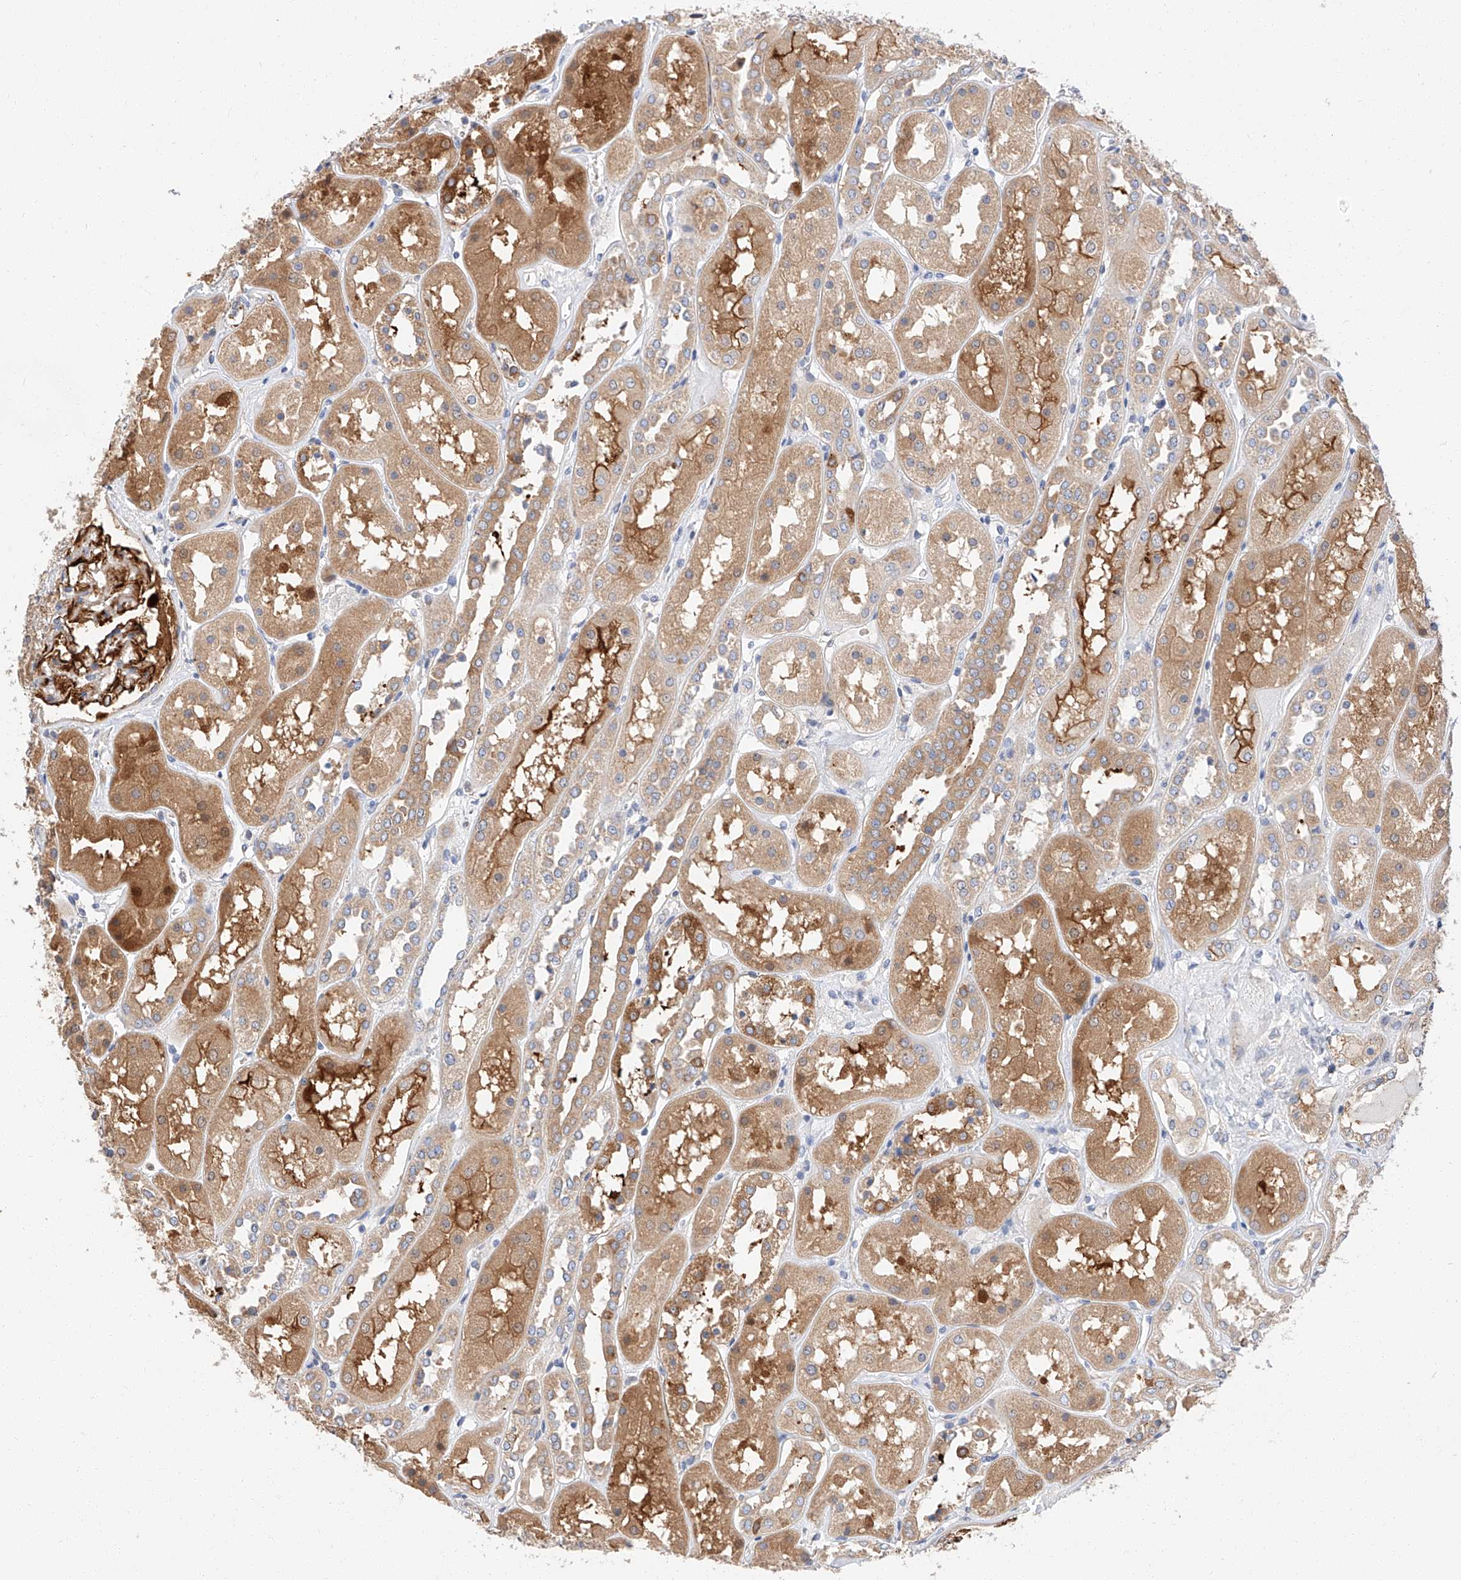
{"staining": {"intensity": "strong", "quantity": "25%-75%", "location": "cytoplasmic/membranous"}, "tissue": "kidney", "cell_type": "Cells in glomeruli", "image_type": "normal", "snomed": [{"axis": "morphology", "description": "Normal tissue, NOS"}, {"axis": "topography", "description": "Kidney"}], "caption": "Strong cytoplasmic/membranous positivity is seen in approximately 25%-75% of cells in glomeruli in benign kidney.", "gene": "GLMN", "patient": {"sex": "male", "age": 70}}